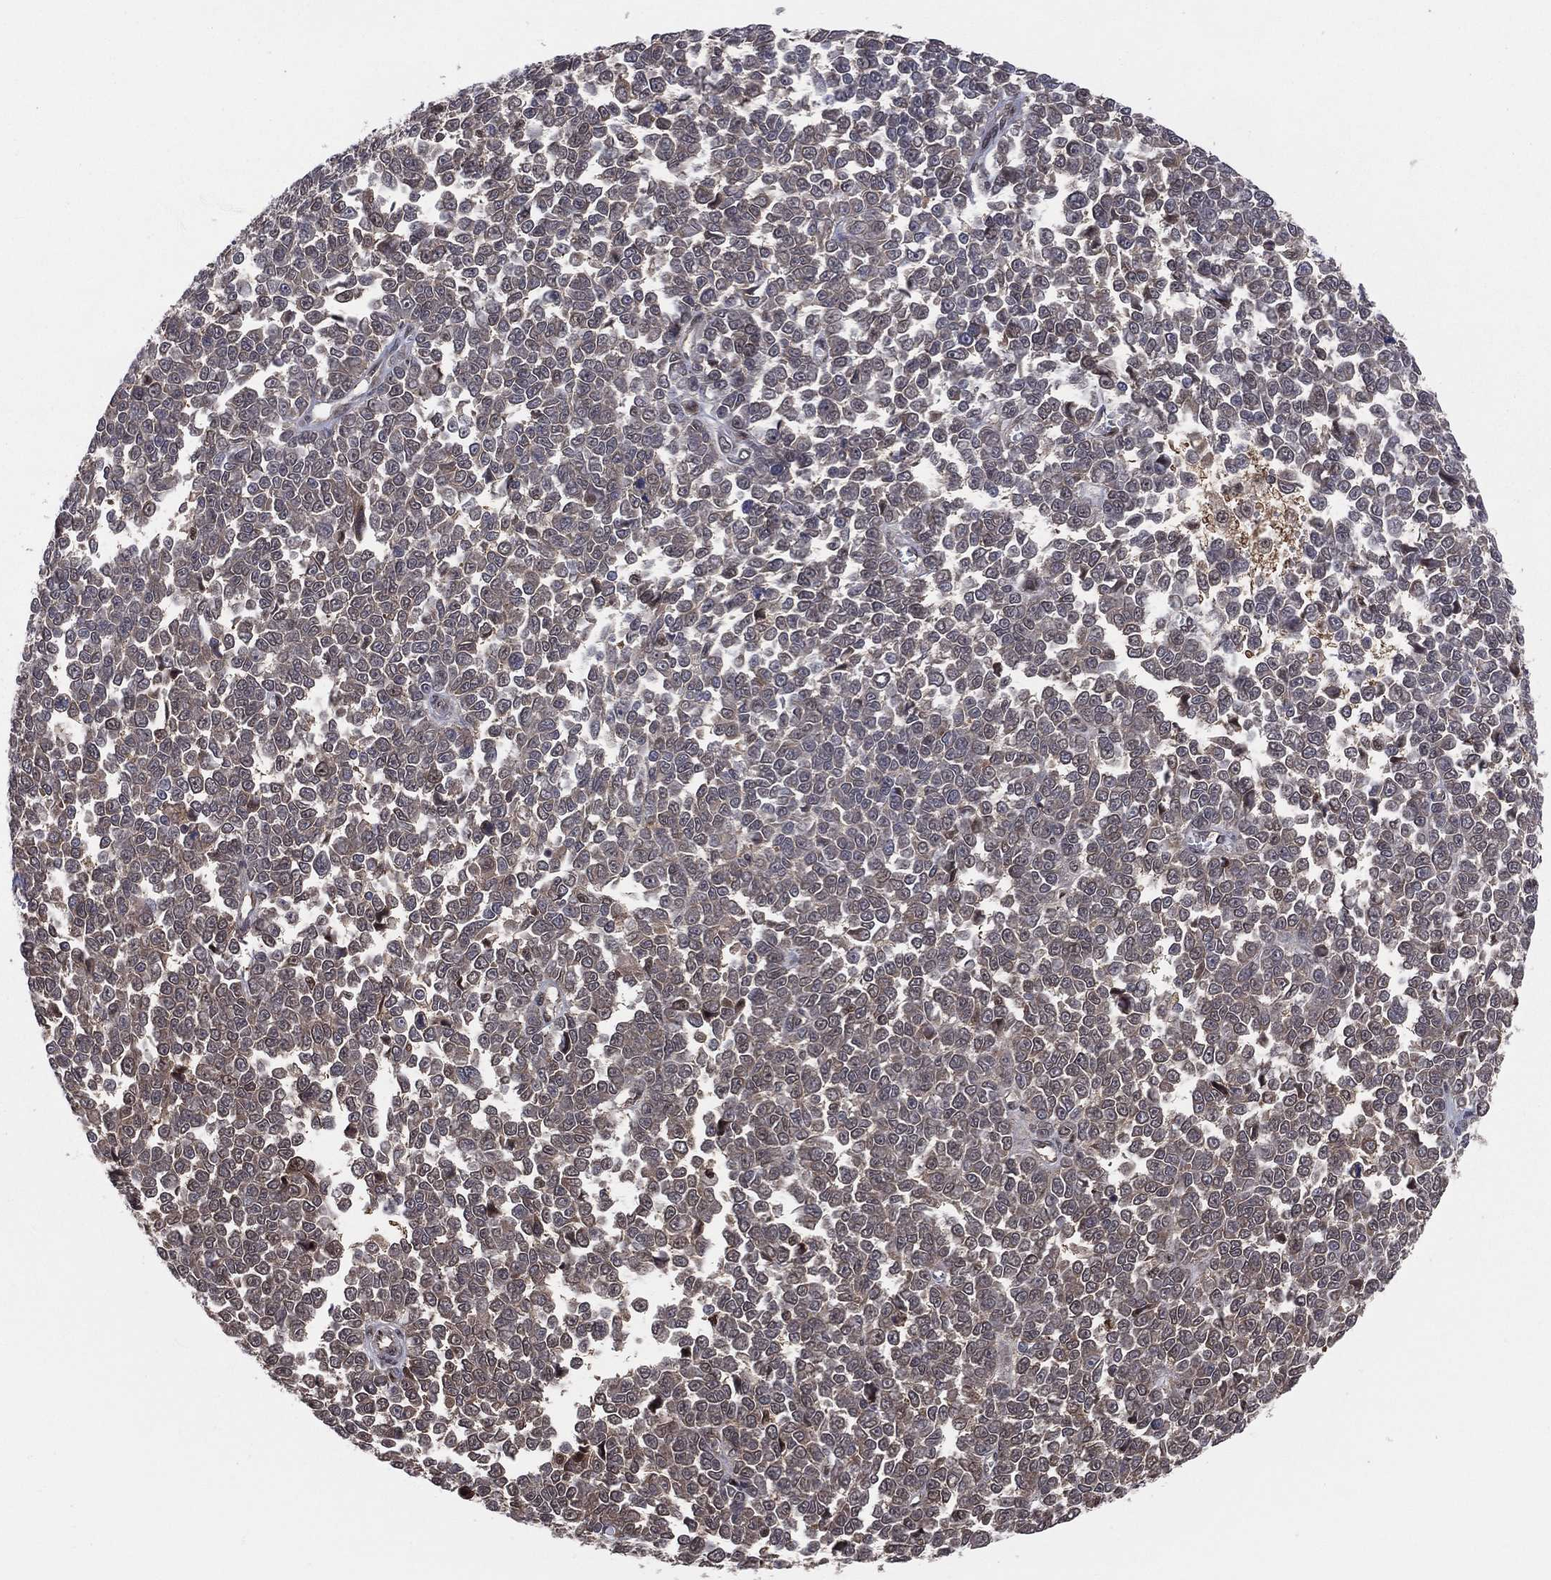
{"staining": {"intensity": "negative", "quantity": "none", "location": "none"}, "tissue": "melanoma", "cell_type": "Tumor cells", "image_type": "cancer", "snomed": [{"axis": "morphology", "description": "Malignant melanoma, NOS"}, {"axis": "topography", "description": "Skin"}], "caption": "DAB immunohistochemical staining of human malignant melanoma demonstrates no significant staining in tumor cells.", "gene": "ICOSLG", "patient": {"sex": "female", "age": 95}}